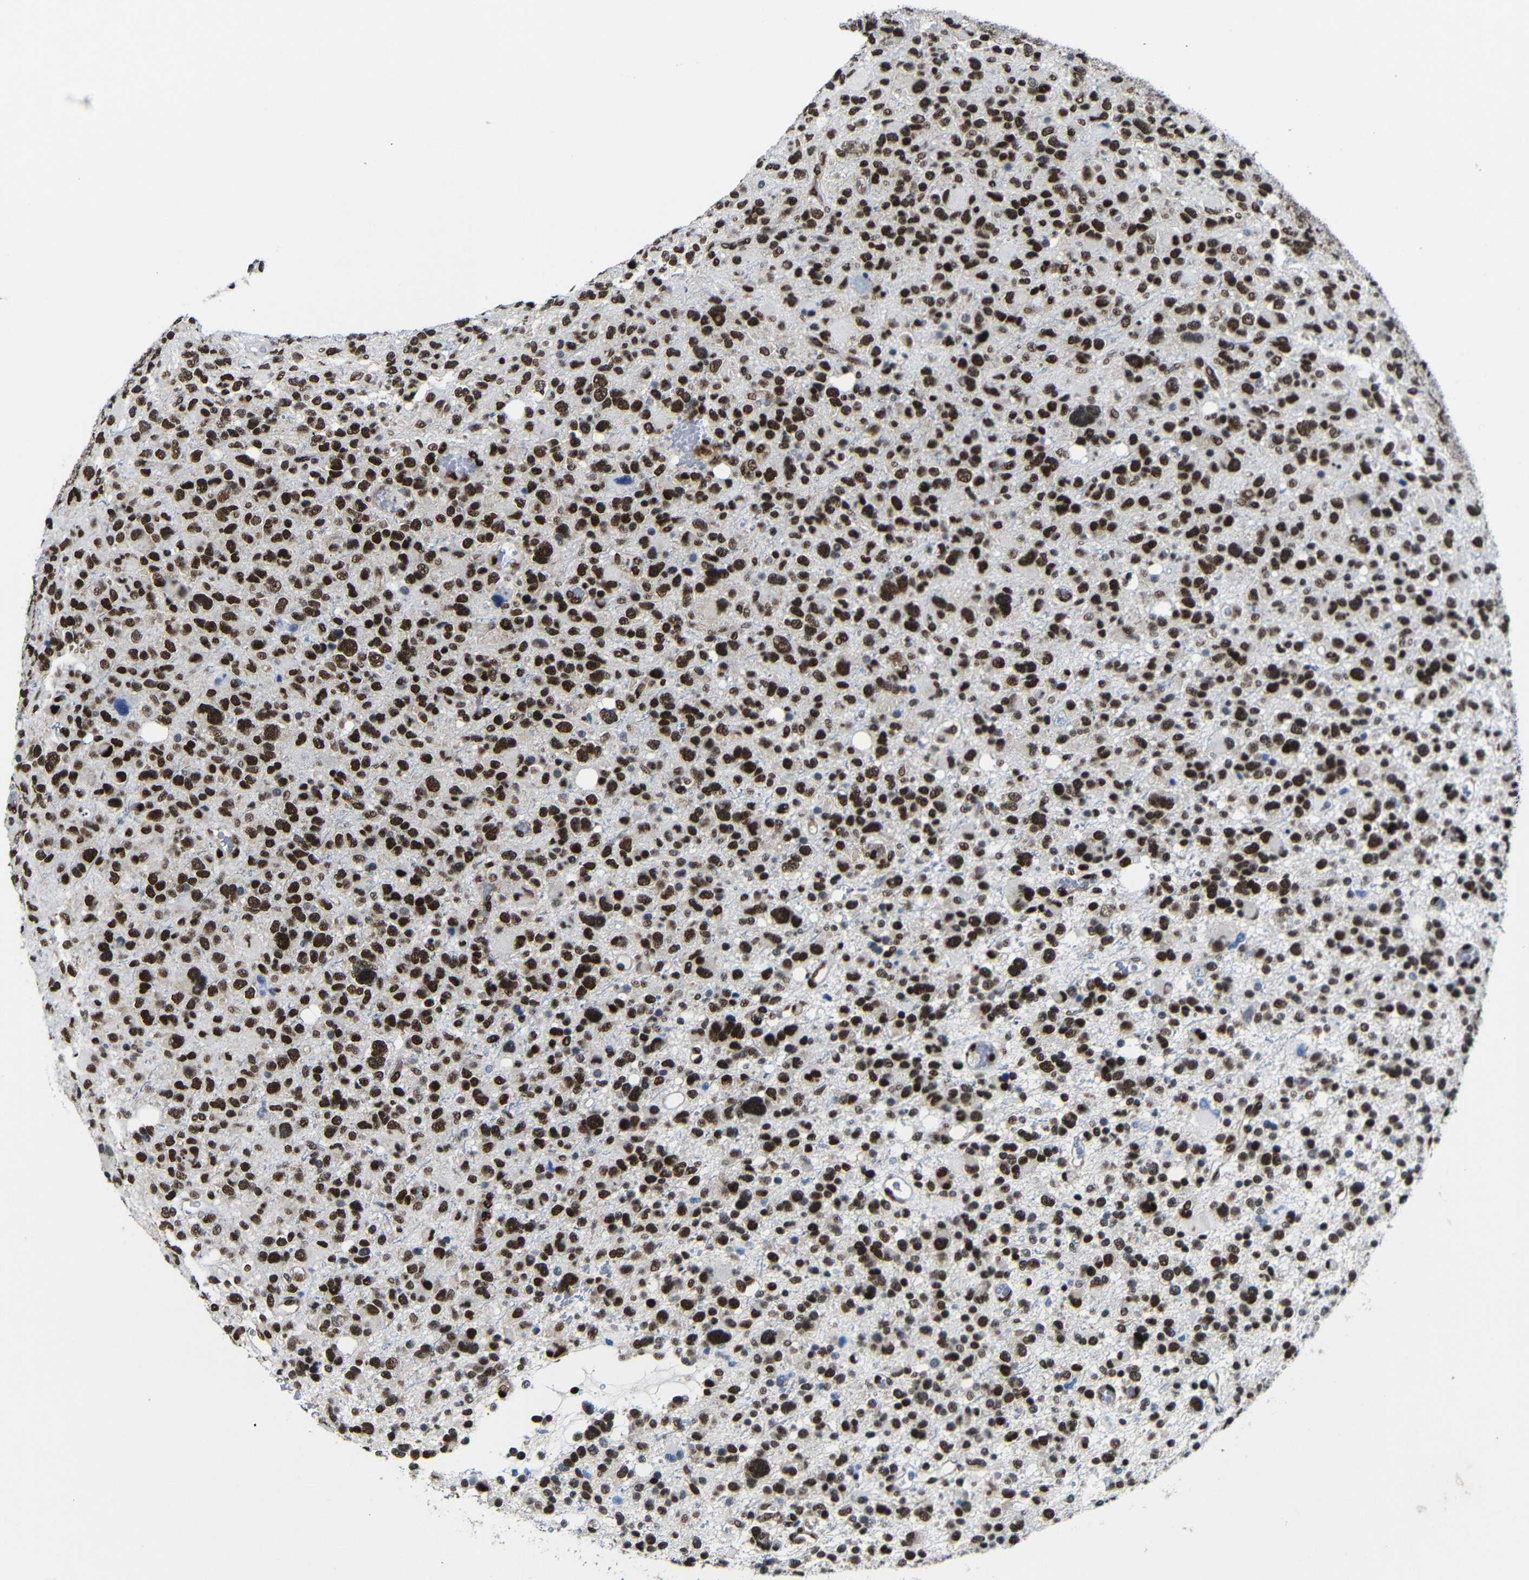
{"staining": {"intensity": "strong", "quantity": ">75%", "location": "nuclear"}, "tissue": "glioma", "cell_type": "Tumor cells", "image_type": "cancer", "snomed": [{"axis": "morphology", "description": "Glioma, malignant, High grade"}, {"axis": "topography", "description": "Brain"}], "caption": "Protein staining of high-grade glioma (malignant) tissue demonstrates strong nuclear positivity in approximately >75% of tumor cells.", "gene": "PTBP1", "patient": {"sex": "male", "age": 48}}